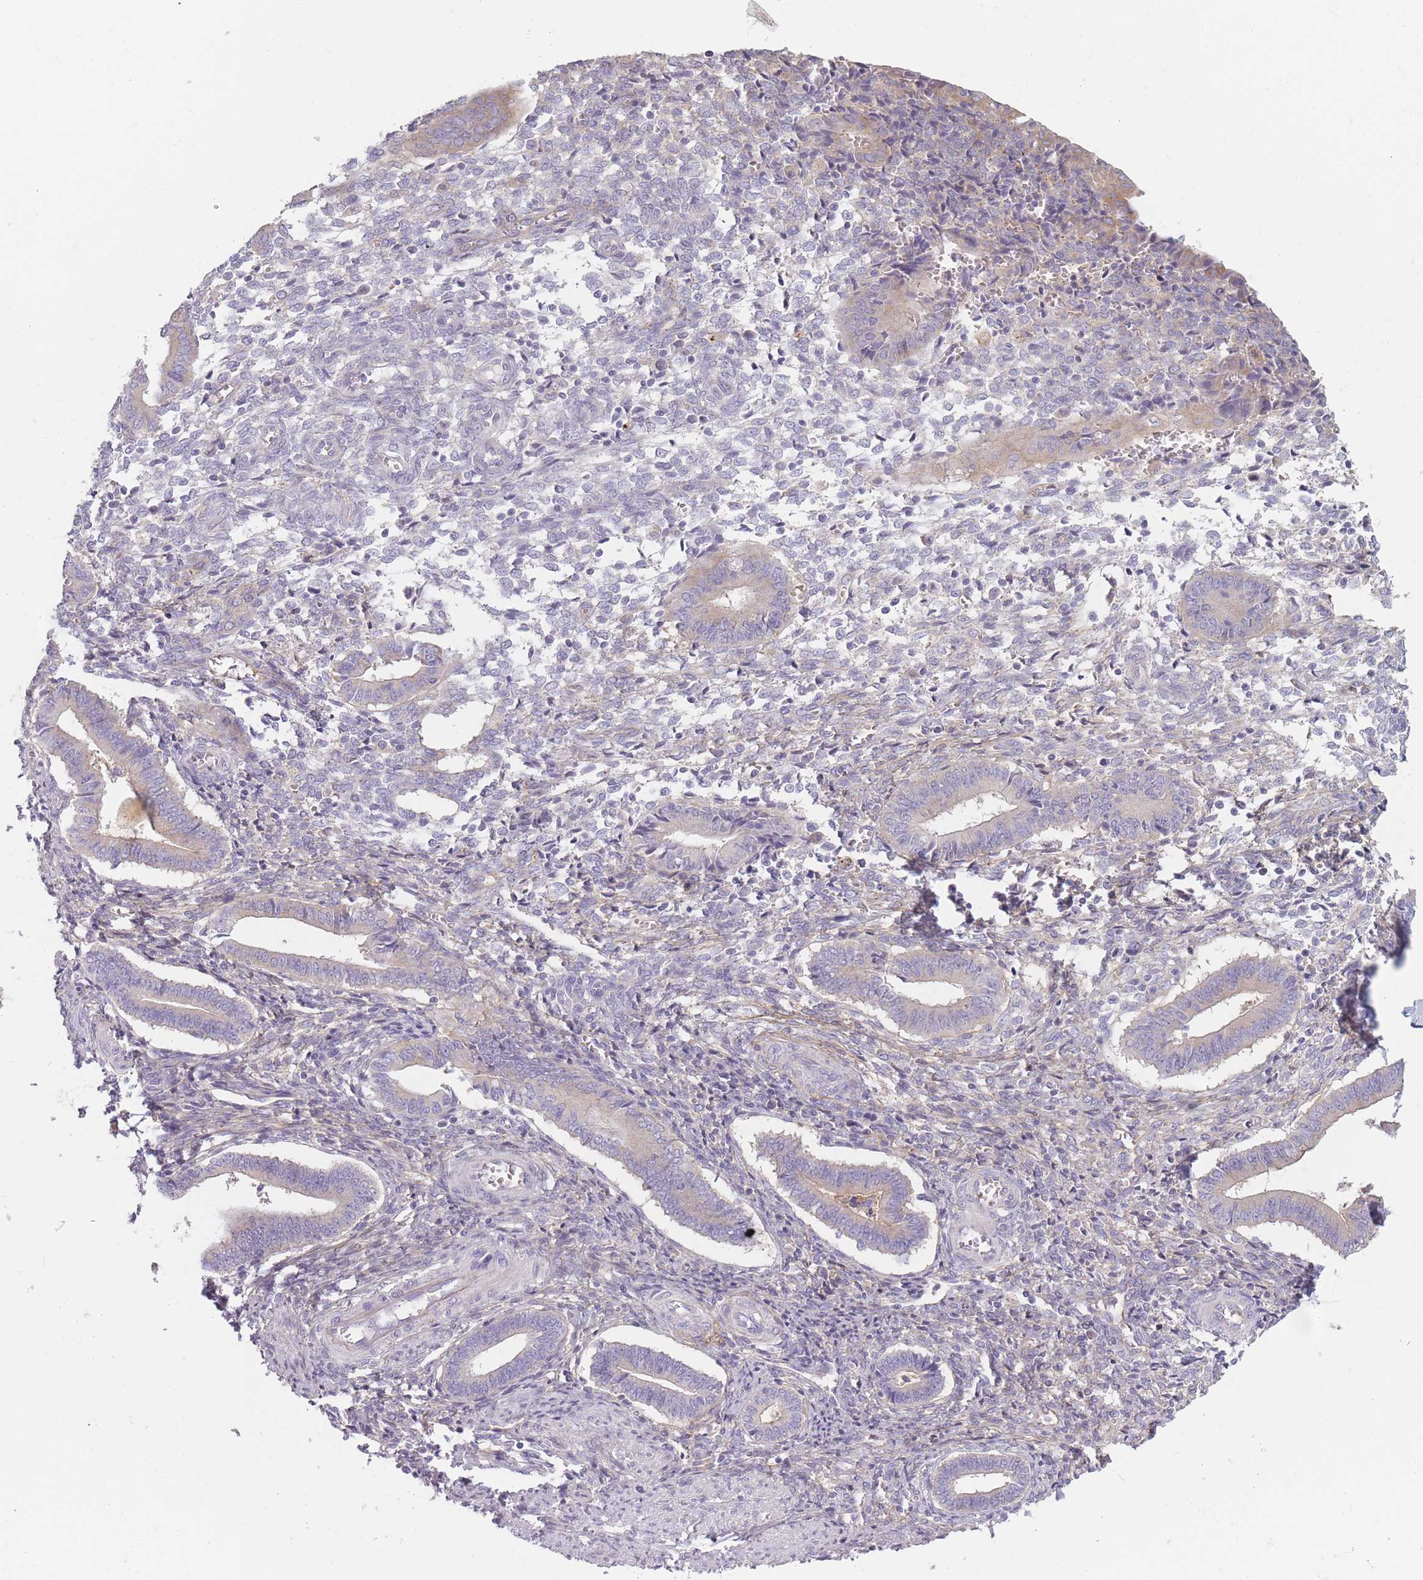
{"staining": {"intensity": "negative", "quantity": "none", "location": "none"}, "tissue": "endometrium", "cell_type": "Cells in endometrial stroma", "image_type": "normal", "snomed": [{"axis": "morphology", "description": "Normal tissue, NOS"}, {"axis": "topography", "description": "Other"}, {"axis": "topography", "description": "Endometrium"}], "caption": "Immunohistochemistry (IHC) image of normal endometrium: endometrium stained with DAB (3,3'-diaminobenzidine) exhibits no significant protein staining in cells in endometrial stroma.", "gene": "AP3M1", "patient": {"sex": "female", "age": 44}}